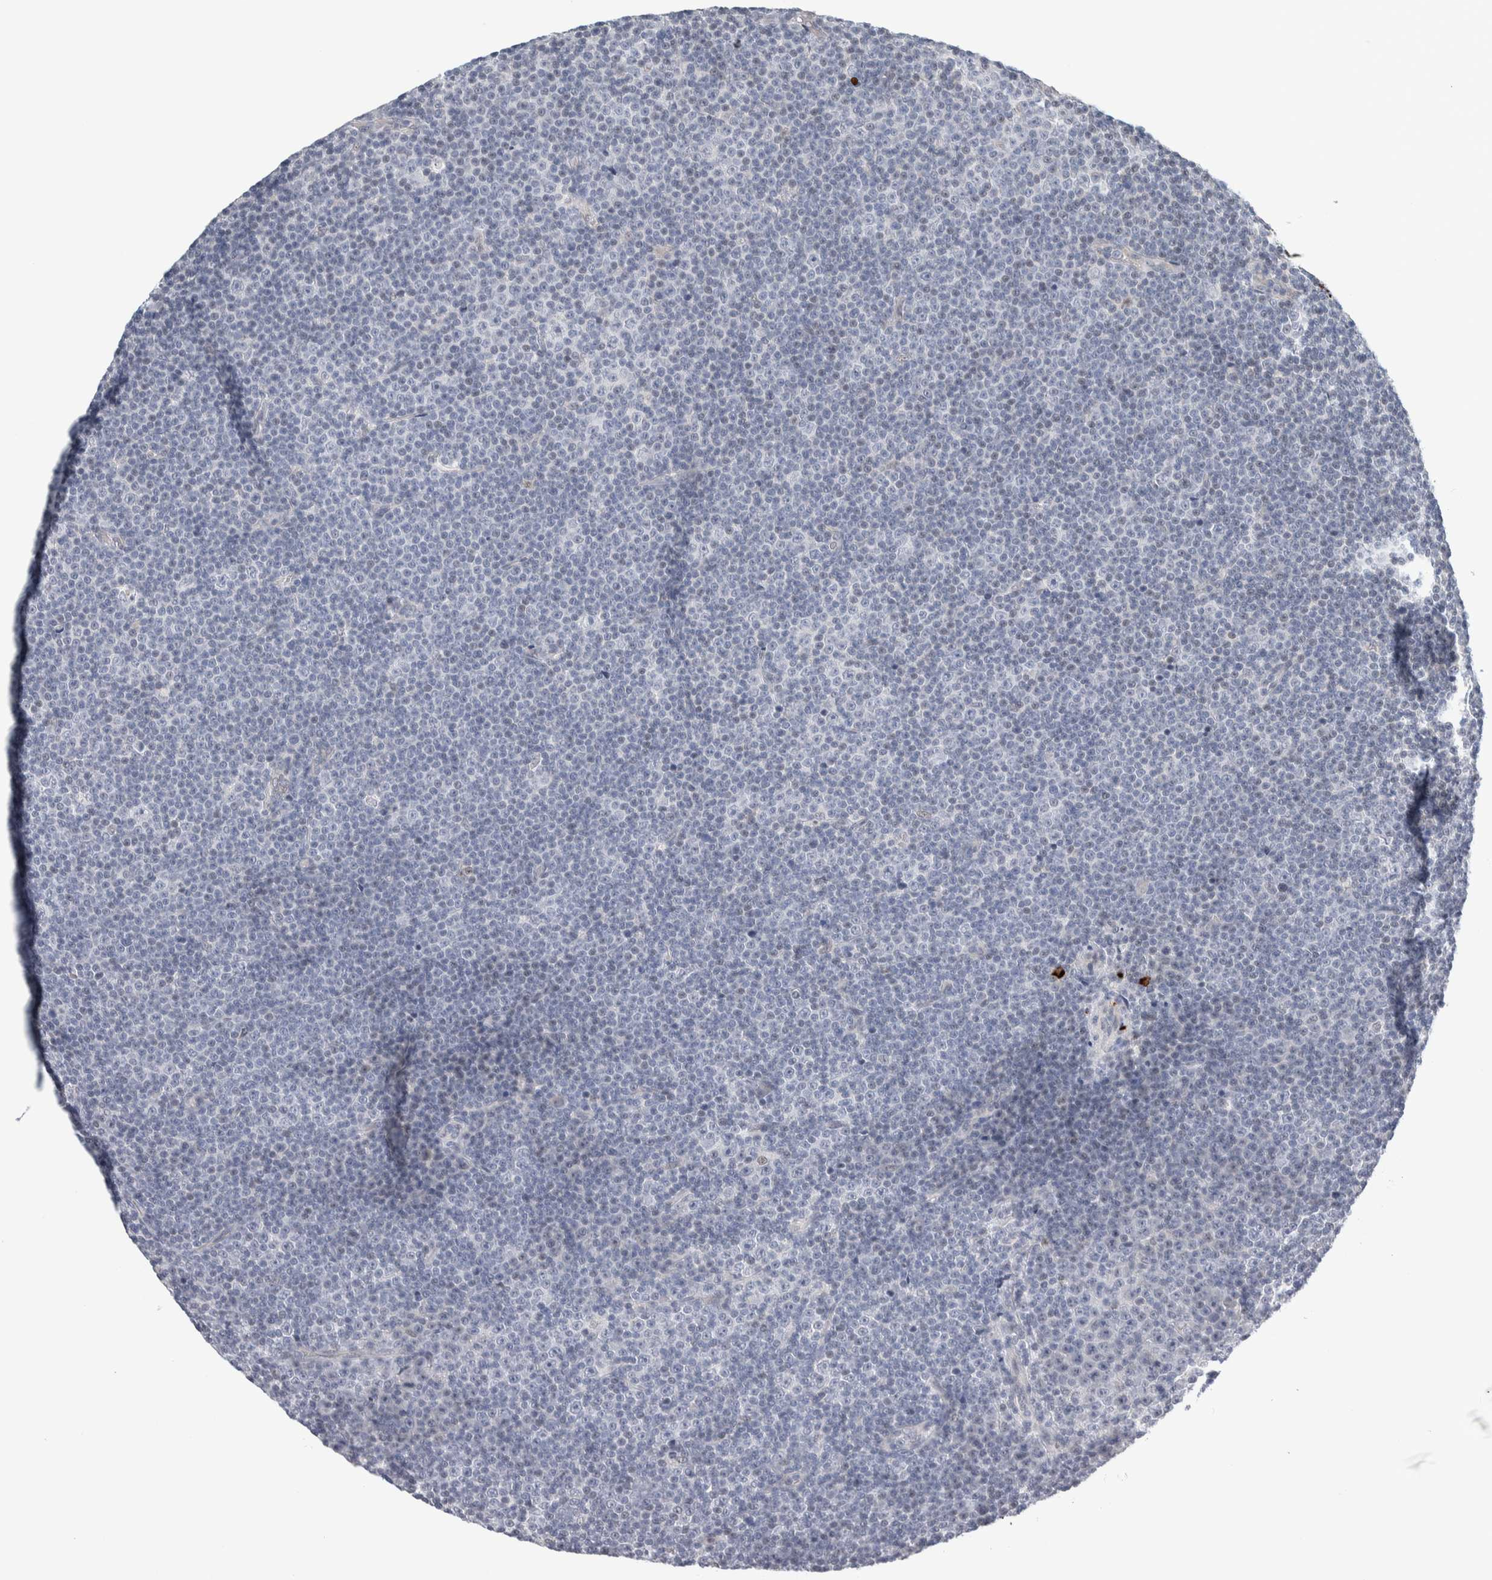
{"staining": {"intensity": "negative", "quantity": "none", "location": "none"}, "tissue": "lymphoma", "cell_type": "Tumor cells", "image_type": "cancer", "snomed": [{"axis": "morphology", "description": "Malignant lymphoma, non-Hodgkin's type, Low grade"}, {"axis": "topography", "description": "Lymph node"}], "caption": "Tumor cells are negative for protein expression in human lymphoma.", "gene": "NEUROD1", "patient": {"sex": "female", "age": 67}}